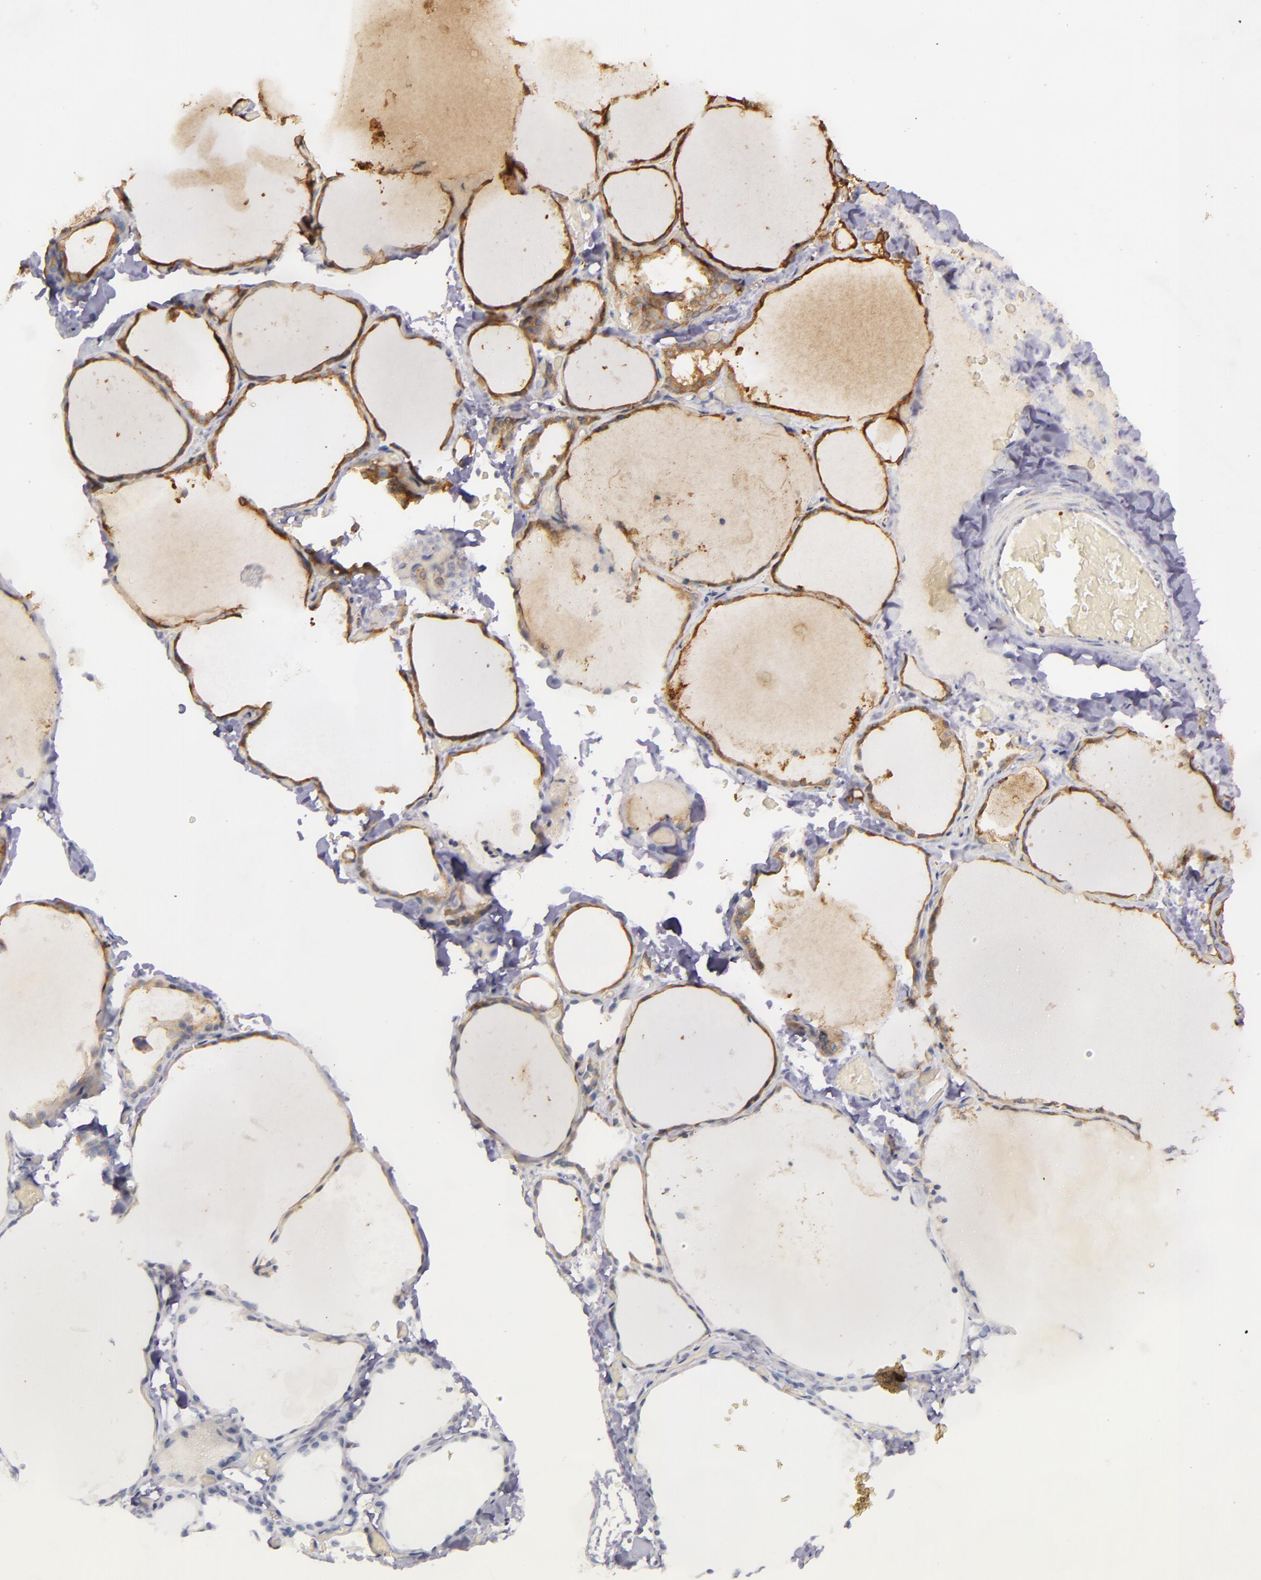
{"staining": {"intensity": "strong", "quantity": ">75%", "location": "cytoplasmic/membranous"}, "tissue": "thyroid gland", "cell_type": "Glandular cells", "image_type": "normal", "snomed": [{"axis": "morphology", "description": "Normal tissue, NOS"}, {"axis": "topography", "description": "Thyroid gland"}], "caption": "Human thyroid gland stained with a brown dye displays strong cytoplasmic/membranous positive expression in about >75% of glandular cells.", "gene": "SLC9A3R1", "patient": {"sex": "female", "age": 22}}